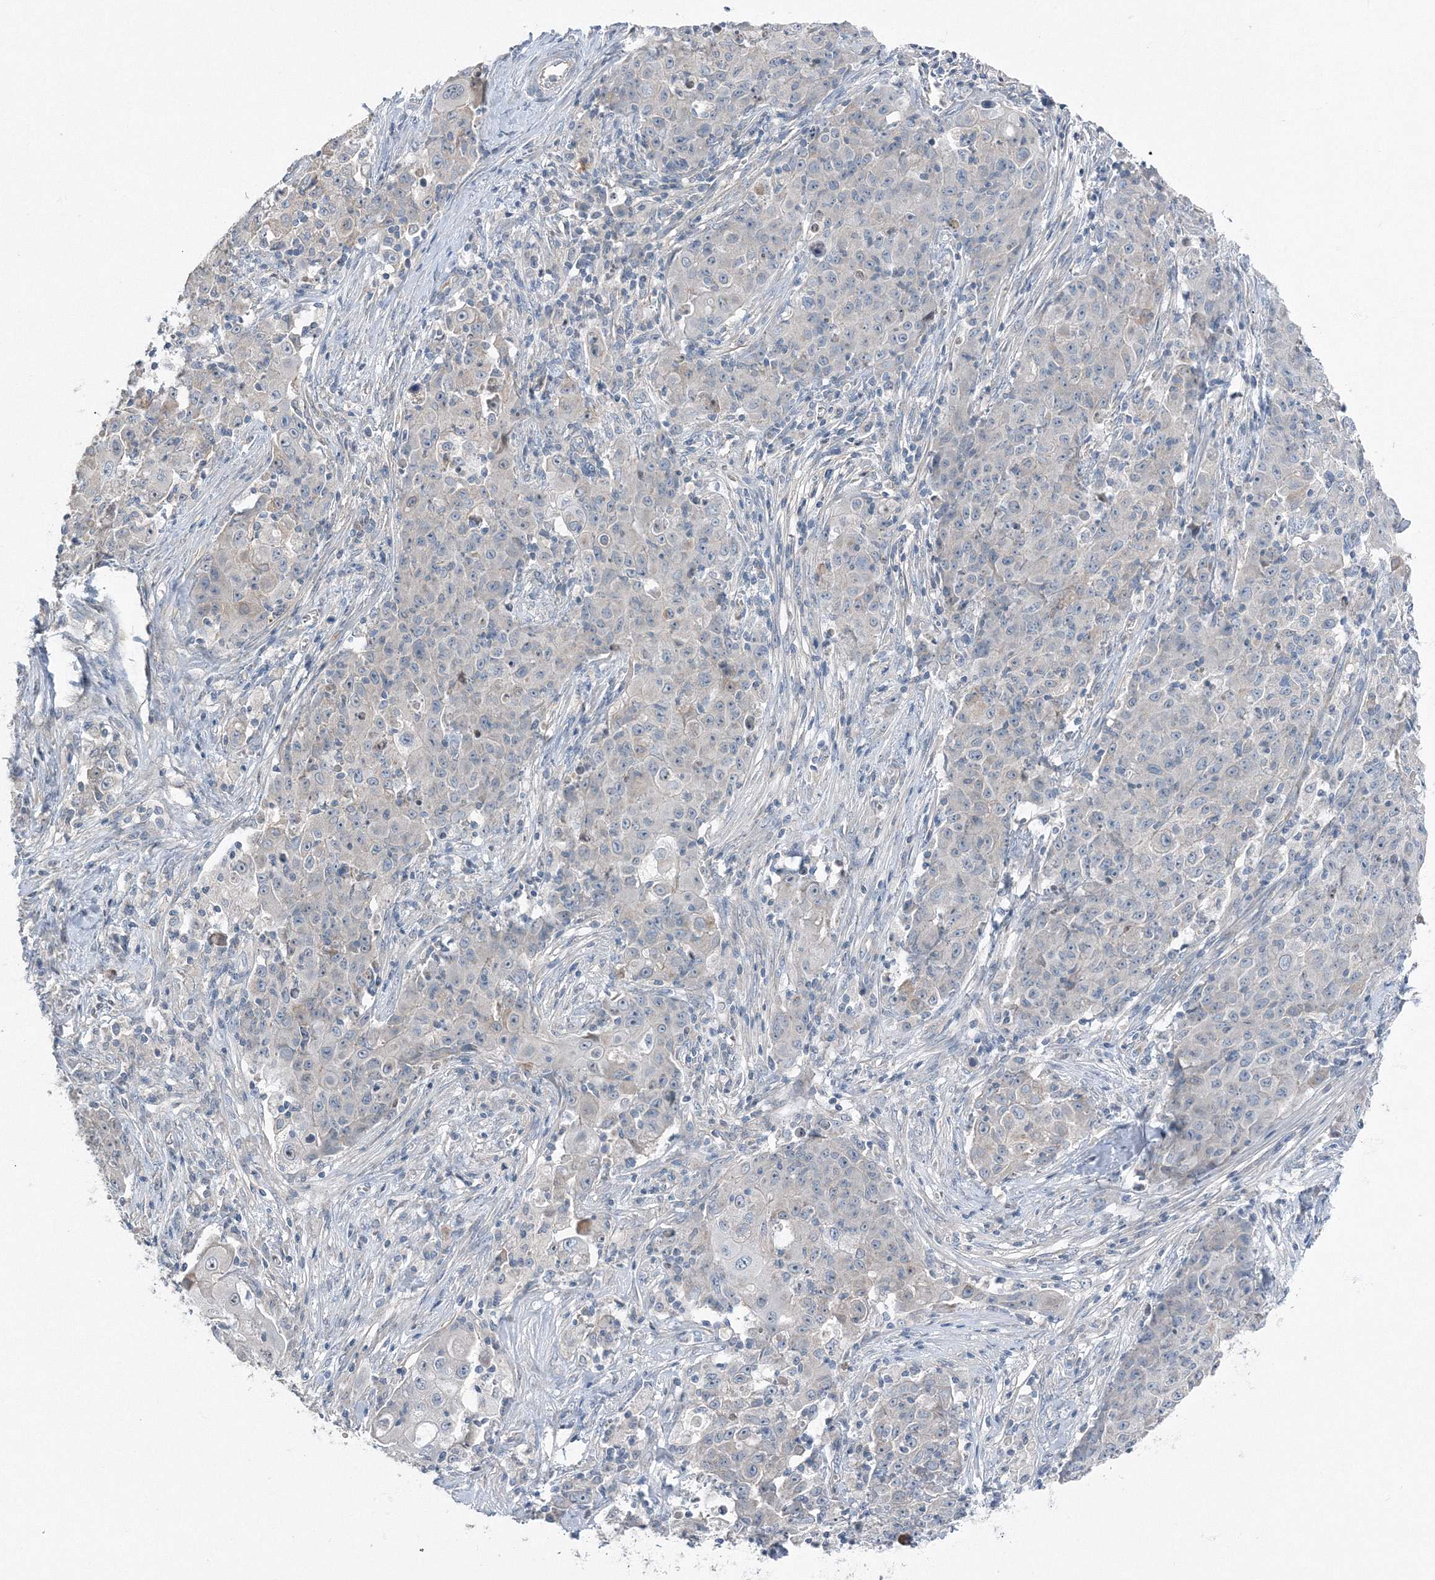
{"staining": {"intensity": "negative", "quantity": "none", "location": "none"}, "tissue": "ovarian cancer", "cell_type": "Tumor cells", "image_type": "cancer", "snomed": [{"axis": "morphology", "description": "Carcinoma, endometroid"}, {"axis": "topography", "description": "Ovary"}], "caption": "Immunohistochemistry (IHC) histopathology image of neoplastic tissue: human endometroid carcinoma (ovarian) stained with DAB demonstrates no significant protein staining in tumor cells.", "gene": "AASDH", "patient": {"sex": "female", "age": 42}}